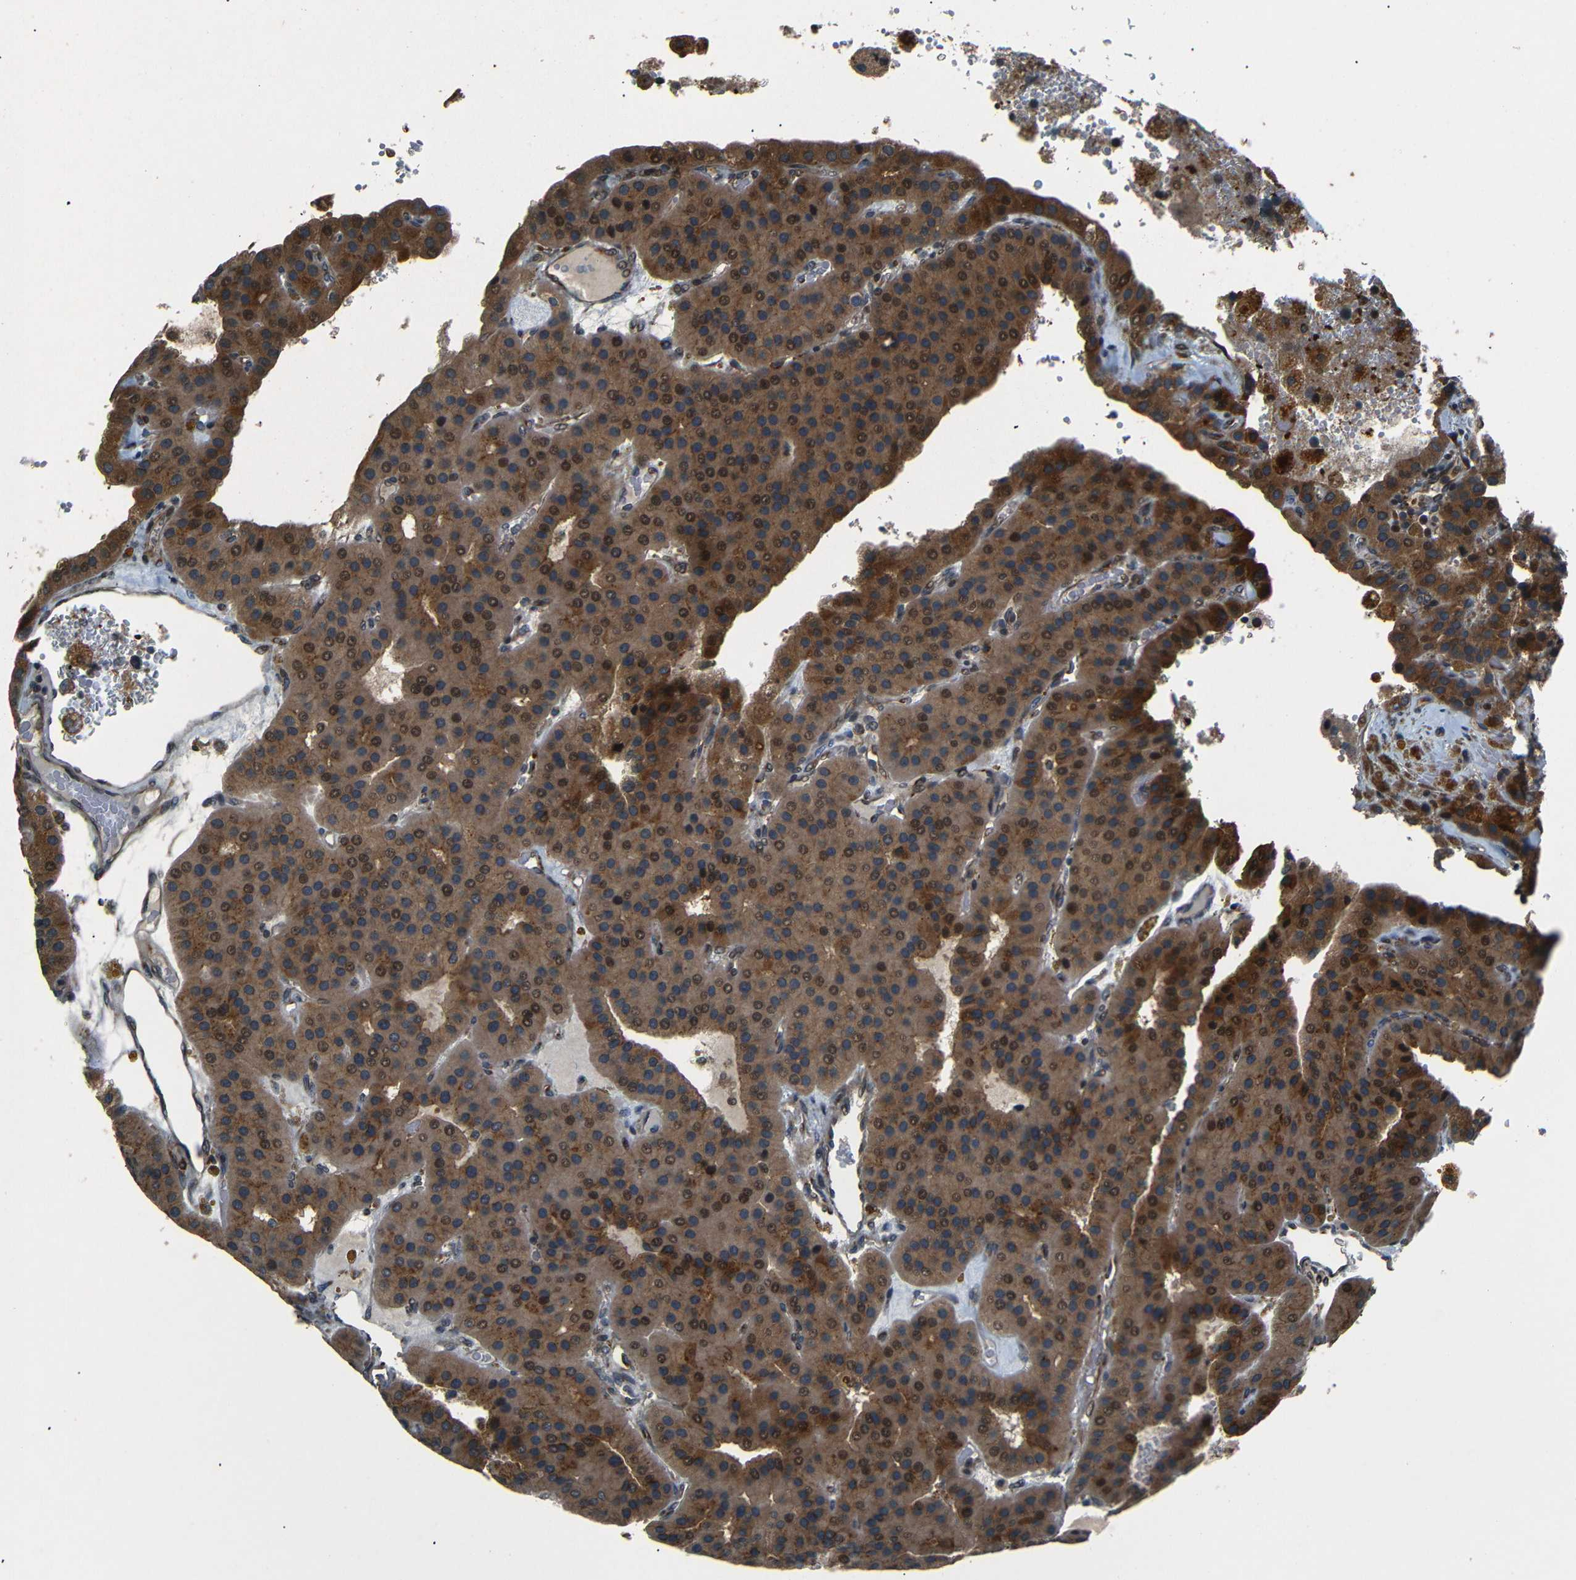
{"staining": {"intensity": "moderate", "quantity": ">75%", "location": "cytoplasmic/membranous,nuclear"}, "tissue": "parathyroid gland", "cell_type": "Glandular cells", "image_type": "normal", "snomed": [{"axis": "morphology", "description": "Normal tissue, NOS"}, {"axis": "morphology", "description": "Adenoma, NOS"}, {"axis": "topography", "description": "Parathyroid gland"}], "caption": "A high-resolution image shows immunohistochemistry (IHC) staining of benign parathyroid gland, which reveals moderate cytoplasmic/membranous,nuclear staining in about >75% of glandular cells. (IHC, brightfield microscopy, high magnification).", "gene": "AKAP9", "patient": {"sex": "female", "age": 86}}